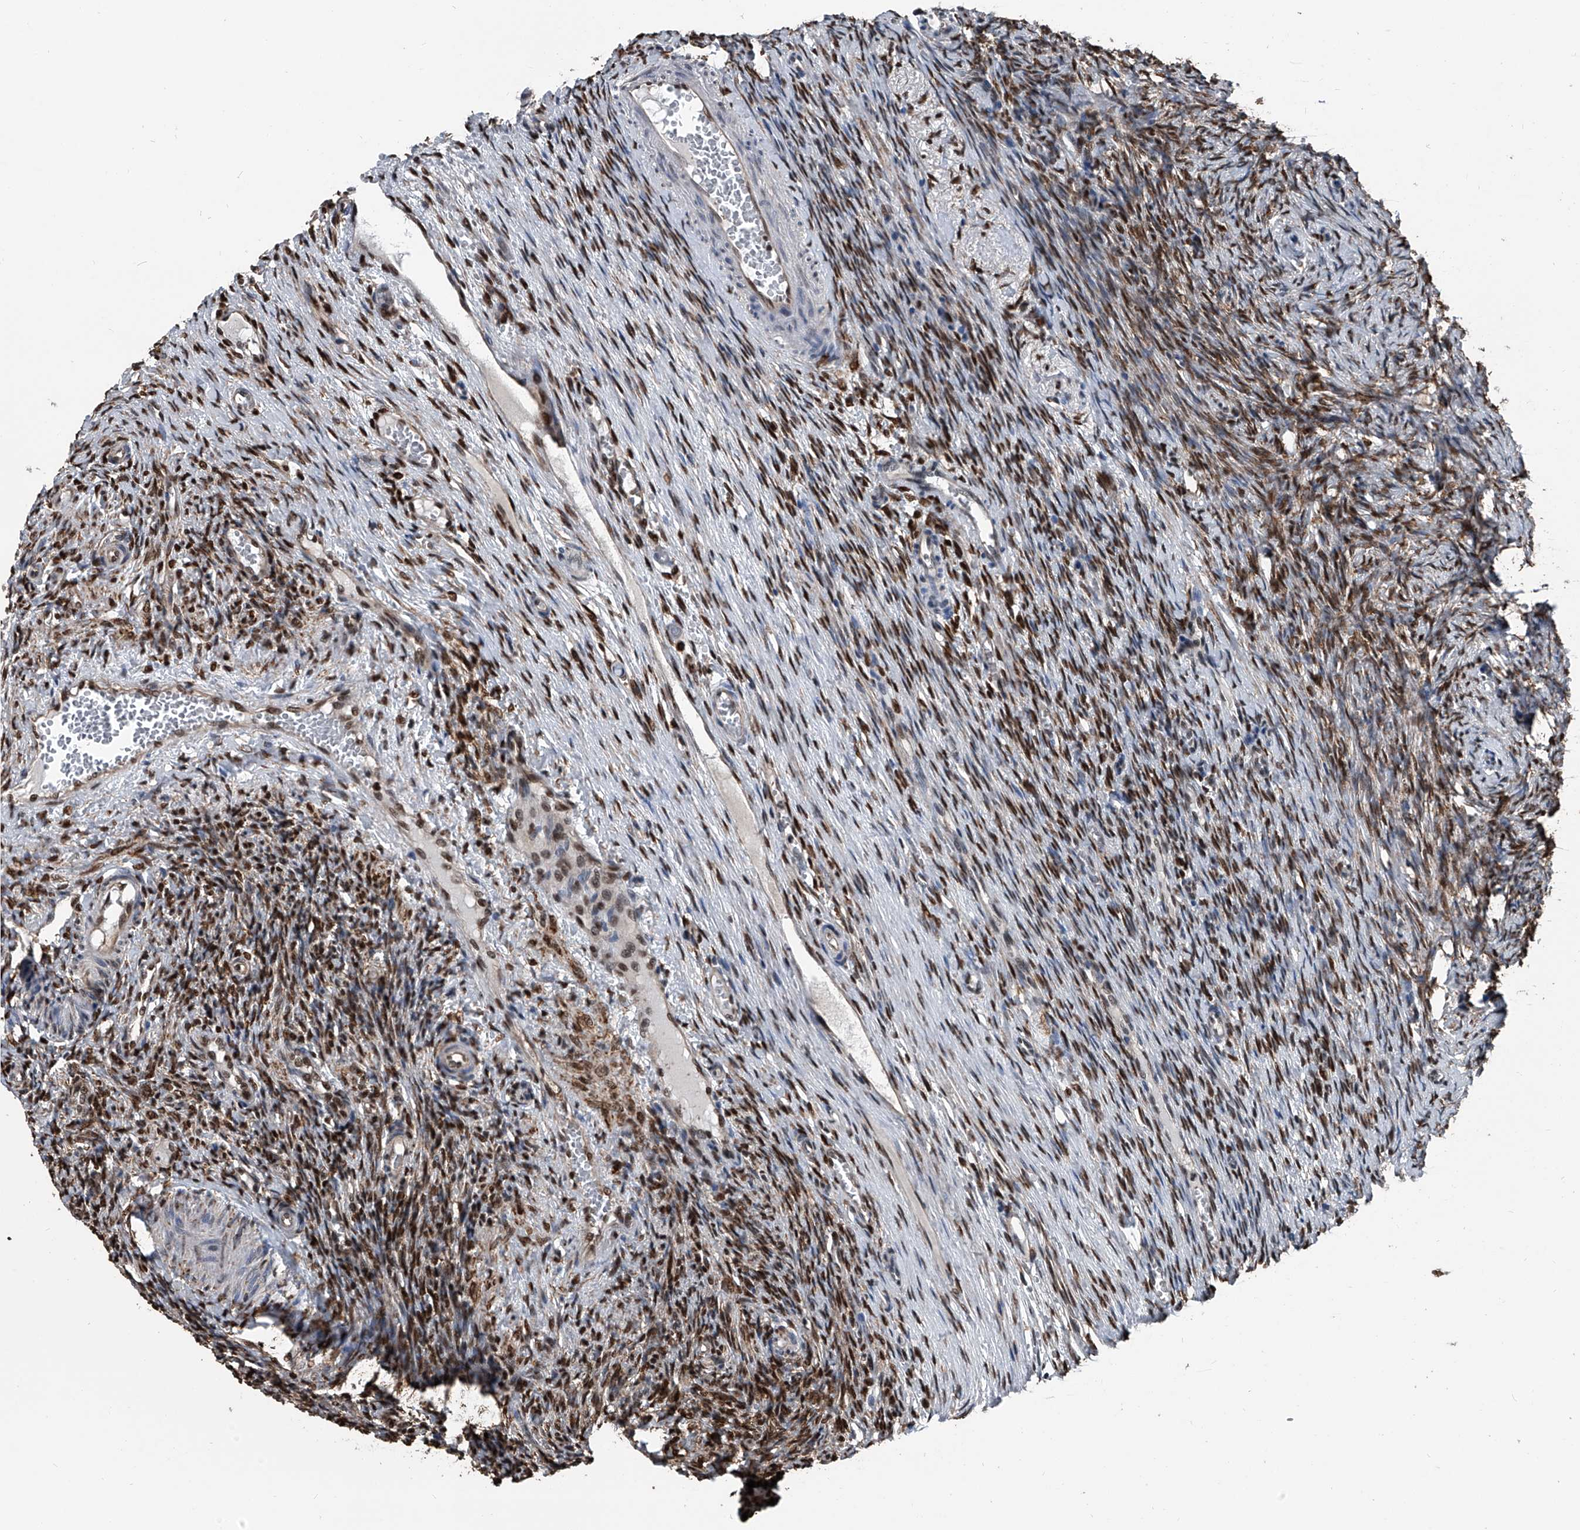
{"staining": {"intensity": "moderate", "quantity": ">75%", "location": "nuclear"}, "tissue": "ovary", "cell_type": "Ovarian stroma cells", "image_type": "normal", "snomed": [{"axis": "morphology", "description": "Adenocarcinoma, NOS"}, {"axis": "topography", "description": "Endometrium"}], "caption": "Unremarkable ovary reveals moderate nuclear expression in approximately >75% of ovarian stroma cells, visualized by immunohistochemistry. The protein is stained brown, and the nuclei are stained in blue (DAB (3,3'-diaminobenzidine) IHC with brightfield microscopy, high magnification).", "gene": "FKBP5", "patient": {"sex": "female", "age": 32}}